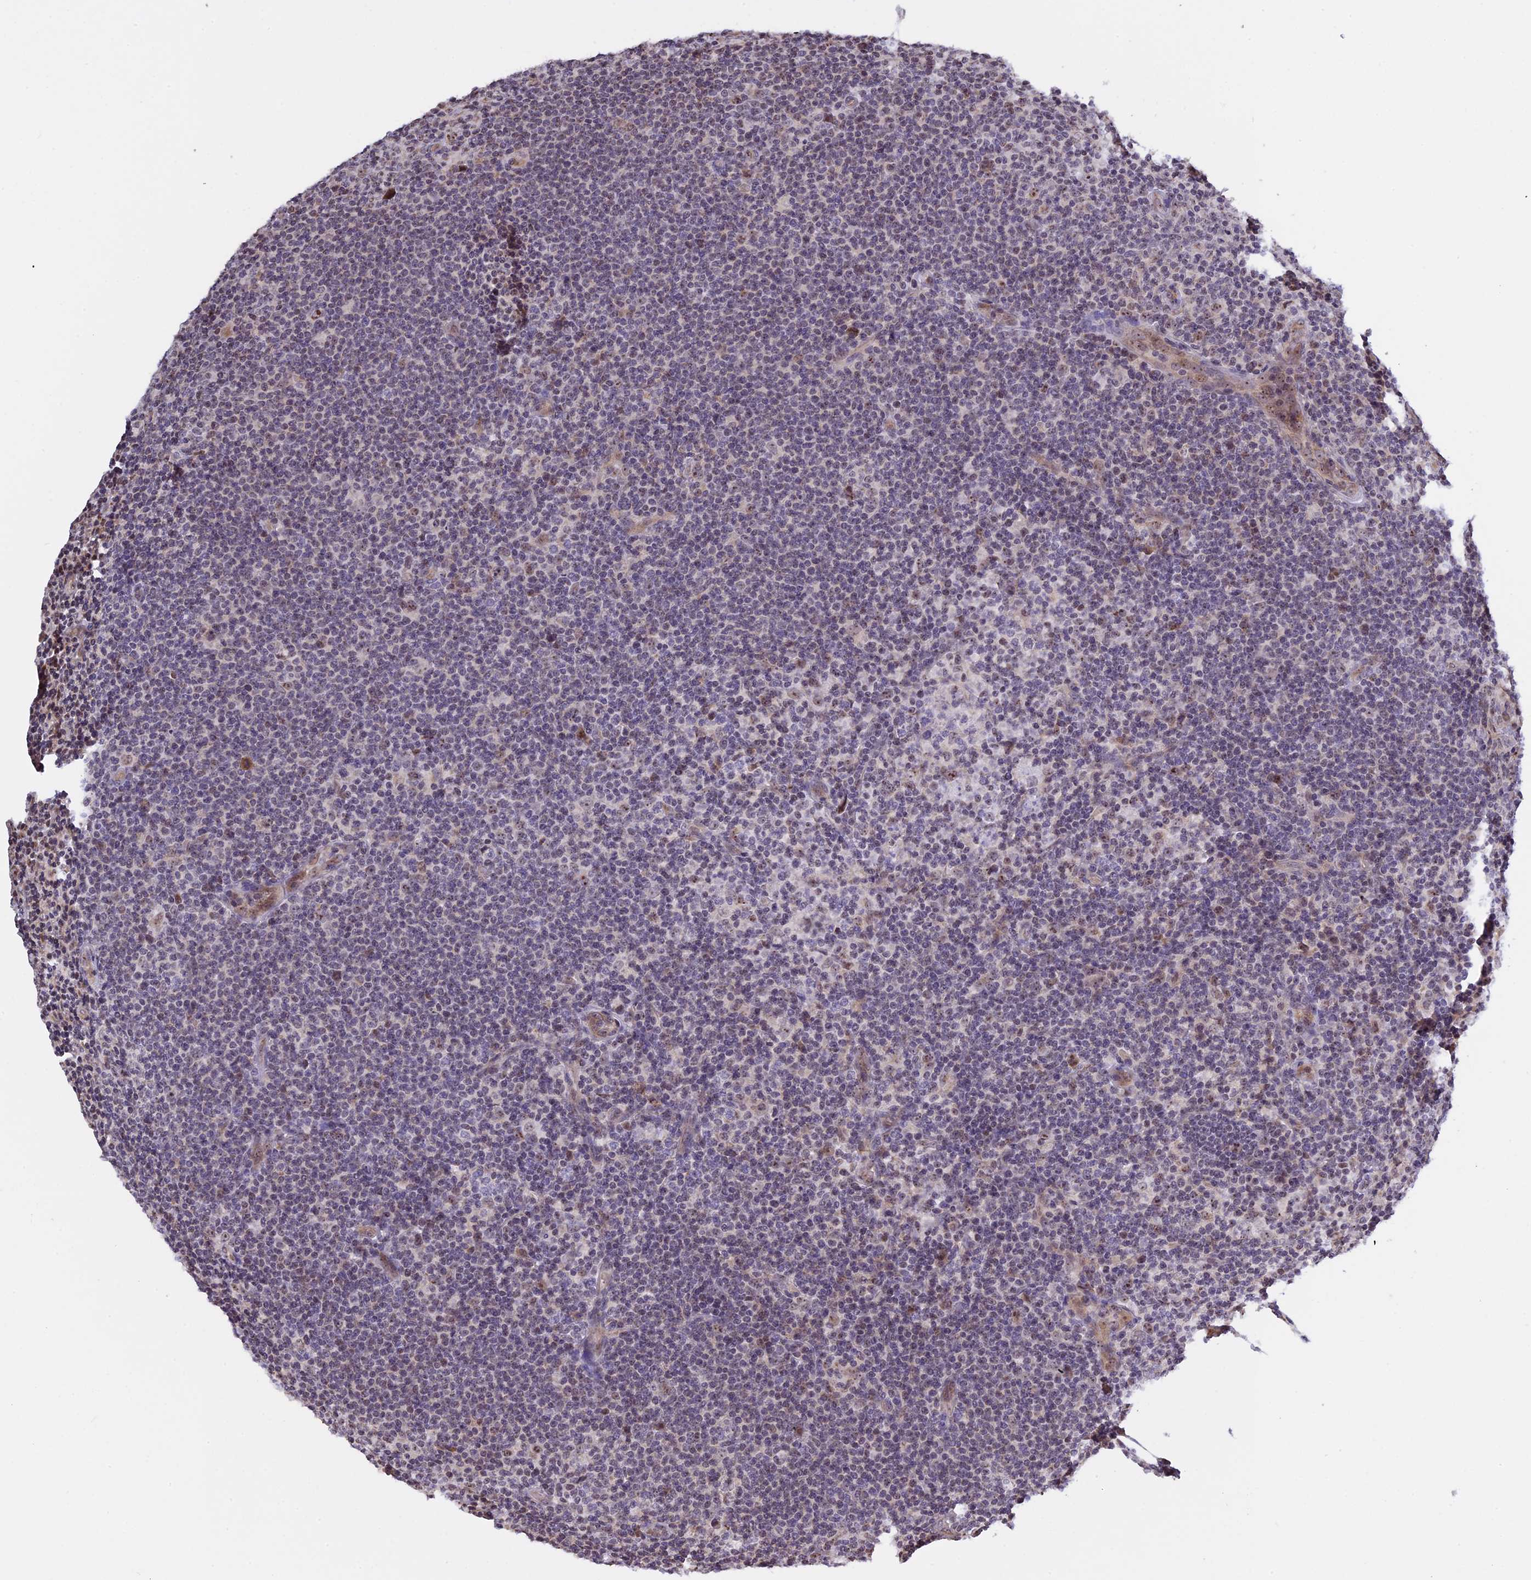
{"staining": {"intensity": "weak", "quantity": "25%-75%", "location": "nuclear"}, "tissue": "lymphoma", "cell_type": "Tumor cells", "image_type": "cancer", "snomed": [{"axis": "morphology", "description": "Hodgkin's disease, NOS"}, {"axis": "topography", "description": "Lymph node"}], "caption": "Immunohistochemistry (IHC) image of neoplastic tissue: lymphoma stained using immunohistochemistry displays low levels of weak protein expression localized specifically in the nuclear of tumor cells, appearing as a nuclear brown color.", "gene": "MGA", "patient": {"sex": "female", "age": 57}}